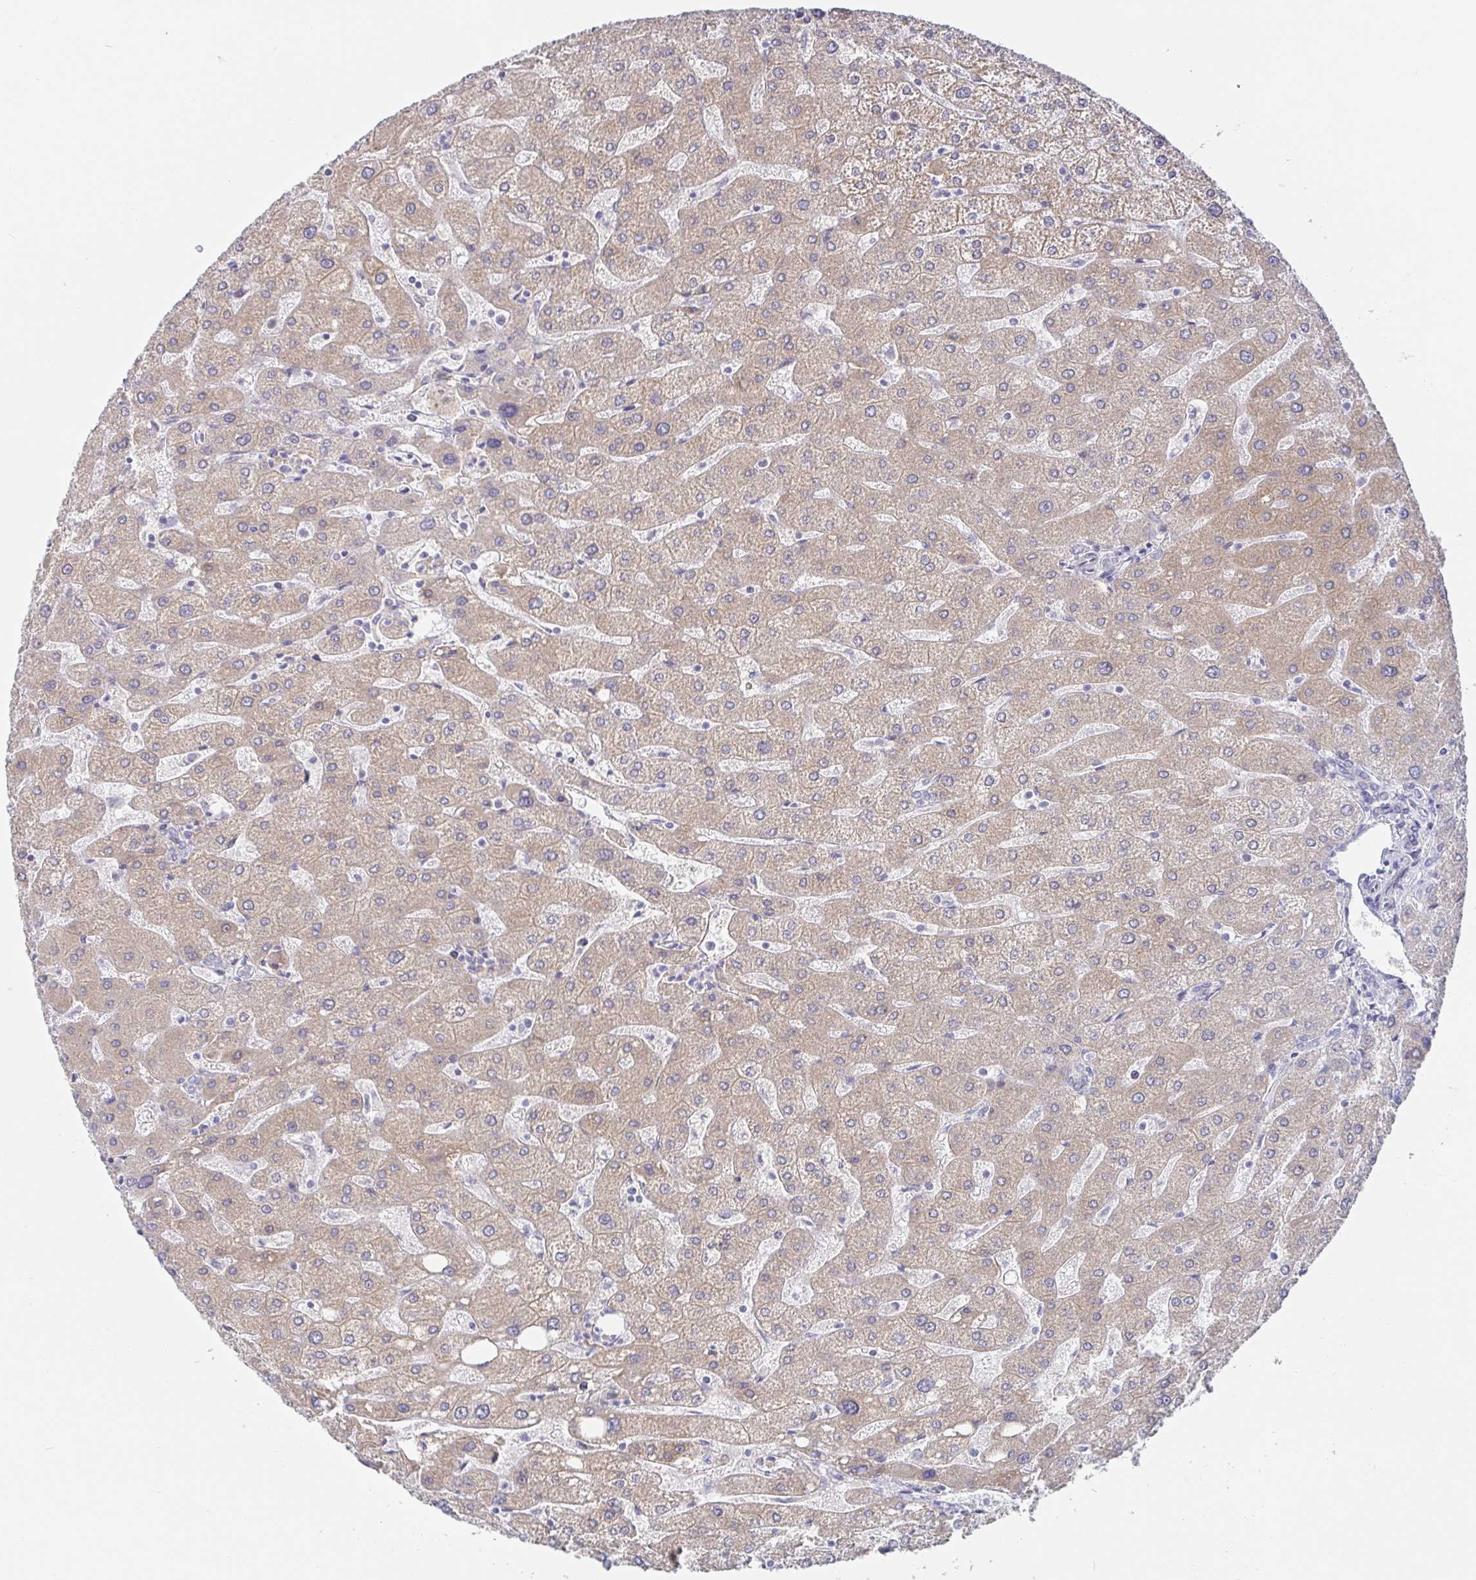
{"staining": {"intensity": "negative", "quantity": "none", "location": "none"}, "tissue": "liver", "cell_type": "Cholangiocytes", "image_type": "normal", "snomed": [{"axis": "morphology", "description": "Normal tissue, NOS"}, {"axis": "topography", "description": "Liver"}], "caption": "The micrograph shows no staining of cholangiocytes in normal liver.", "gene": "CIT", "patient": {"sex": "male", "age": 67}}